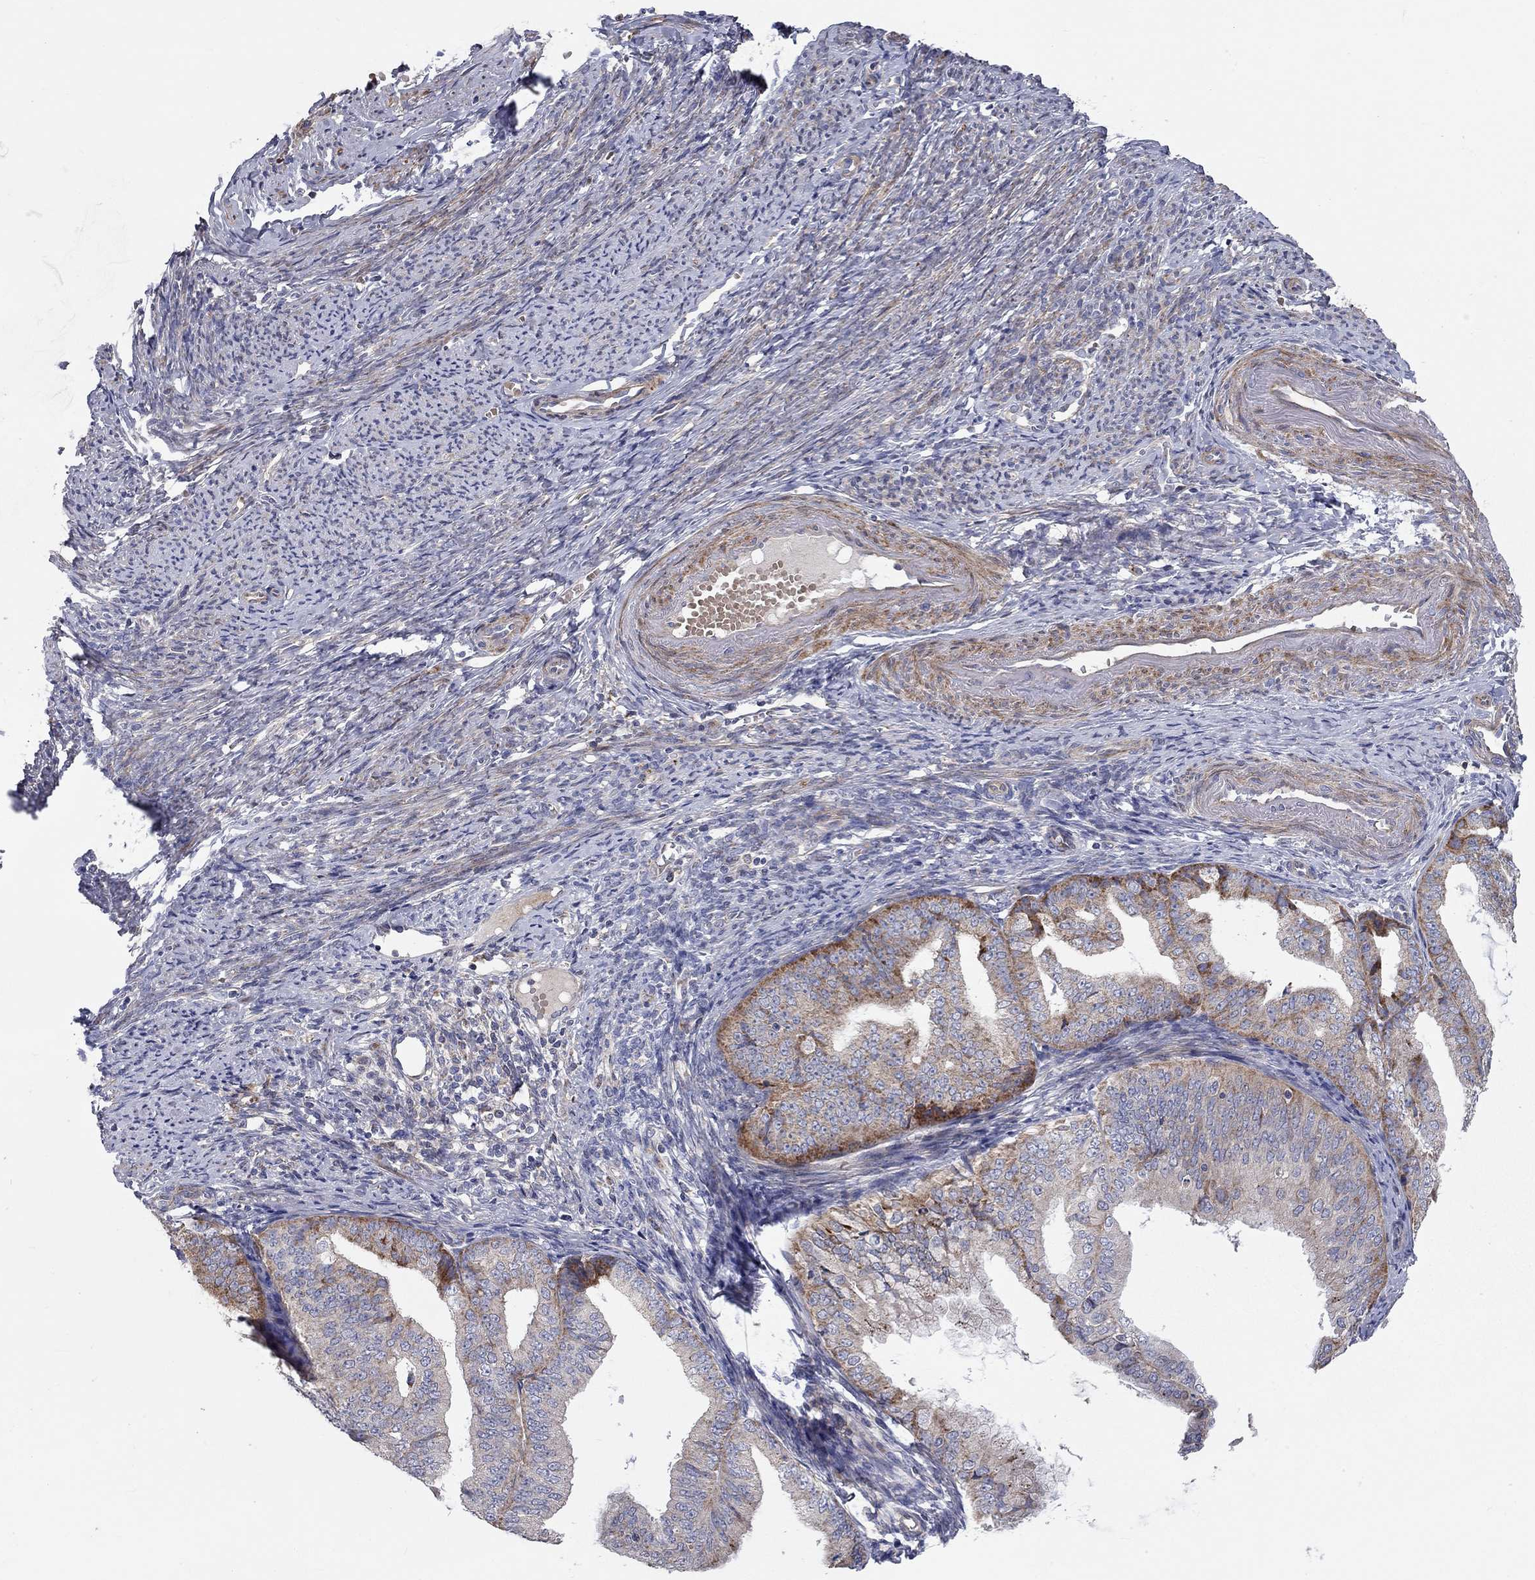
{"staining": {"intensity": "moderate", "quantity": "25%-75%", "location": "cytoplasmic/membranous"}, "tissue": "endometrial cancer", "cell_type": "Tumor cells", "image_type": "cancer", "snomed": [{"axis": "morphology", "description": "Adenocarcinoma, NOS"}, {"axis": "topography", "description": "Endometrium"}], "caption": "This is a histology image of immunohistochemistry (IHC) staining of adenocarcinoma (endometrial), which shows moderate staining in the cytoplasmic/membranous of tumor cells.", "gene": "KANSL1L", "patient": {"sex": "female", "age": 63}}